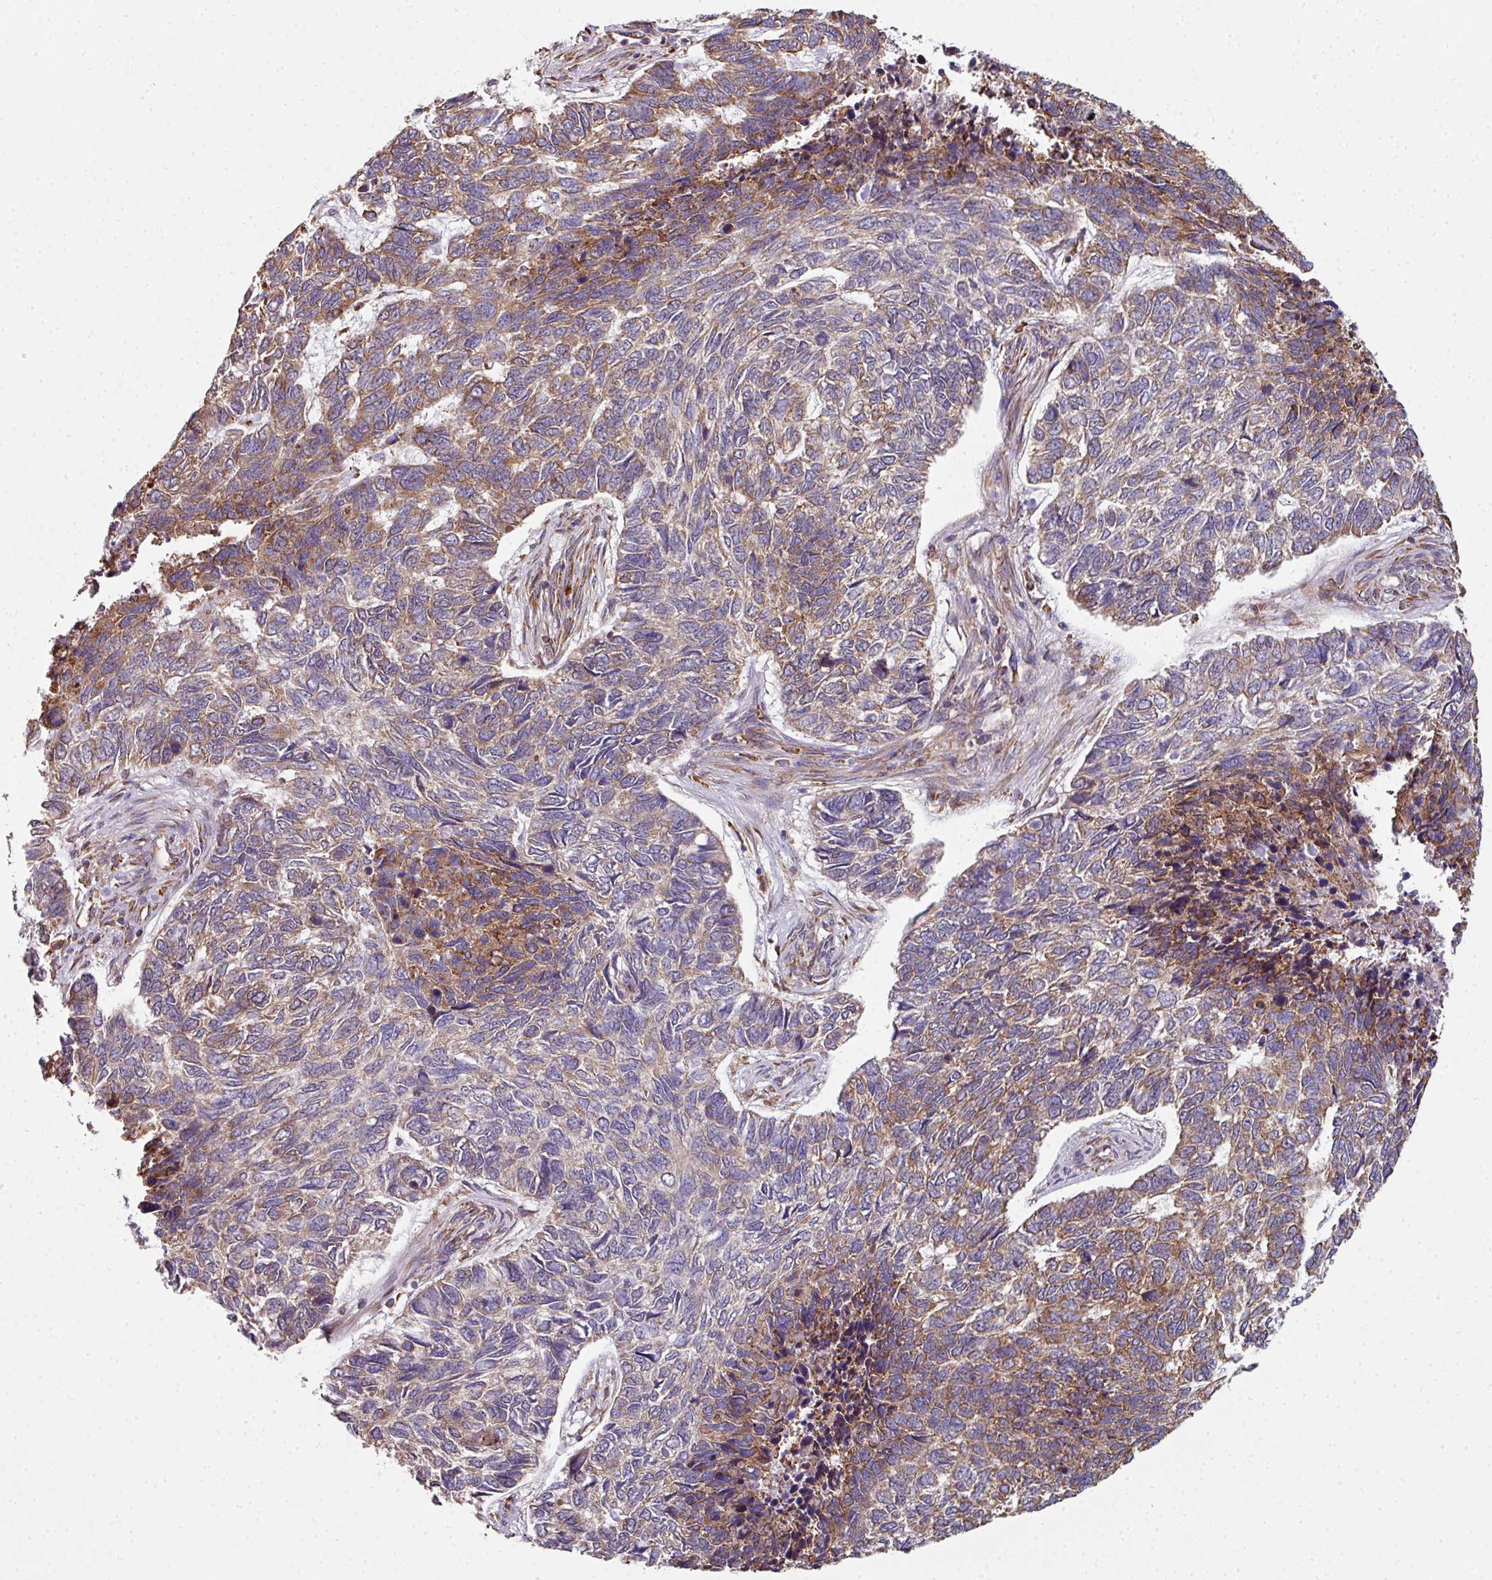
{"staining": {"intensity": "moderate", "quantity": "25%-75%", "location": "cytoplasmic/membranous"}, "tissue": "skin cancer", "cell_type": "Tumor cells", "image_type": "cancer", "snomed": [{"axis": "morphology", "description": "Basal cell carcinoma"}, {"axis": "topography", "description": "Skin"}], "caption": "The immunohistochemical stain labels moderate cytoplasmic/membranous expression in tumor cells of skin cancer tissue.", "gene": "FAT4", "patient": {"sex": "female", "age": 65}}